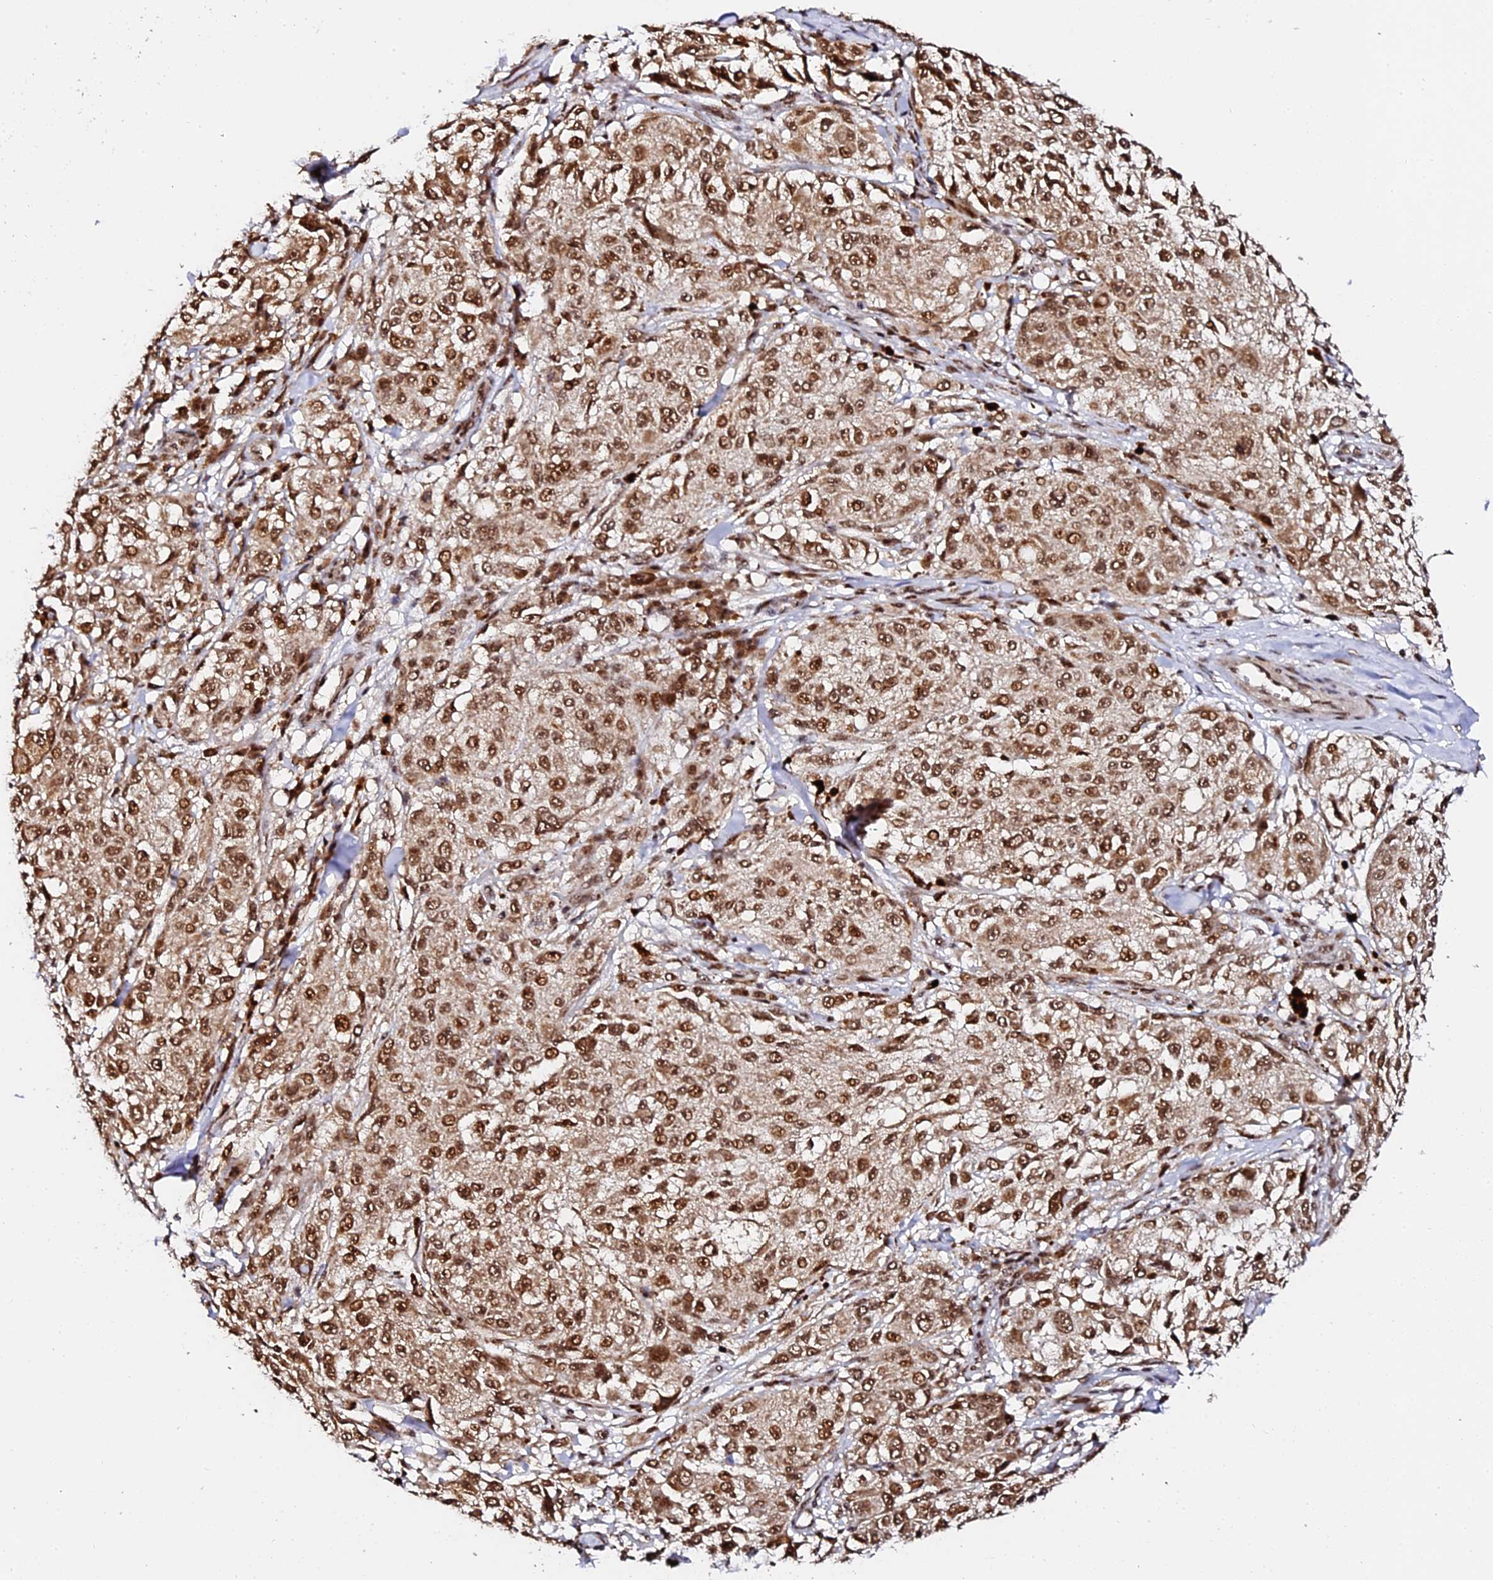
{"staining": {"intensity": "moderate", "quantity": ">75%", "location": "nuclear"}, "tissue": "melanoma", "cell_type": "Tumor cells", "image_type": "cancer", "snomed": [{"axis": "morphology", "description": "Necrosis, NOS"}, {"axis": "morphology", "description": "Malignant melanoma, NOS"}, {"axis": "topography", "description": "Skin"}], "caption": "Malignant melanoma stained with IHC reveals moderate nuclear positivity in approximately >75% of tumor cells. (DAB (3,3'-diaminobenzidine) IHC with brightfield microscopy, high magnification).", "gene": "MCRS1", "patient": {"sex": "female", "age": 87}}